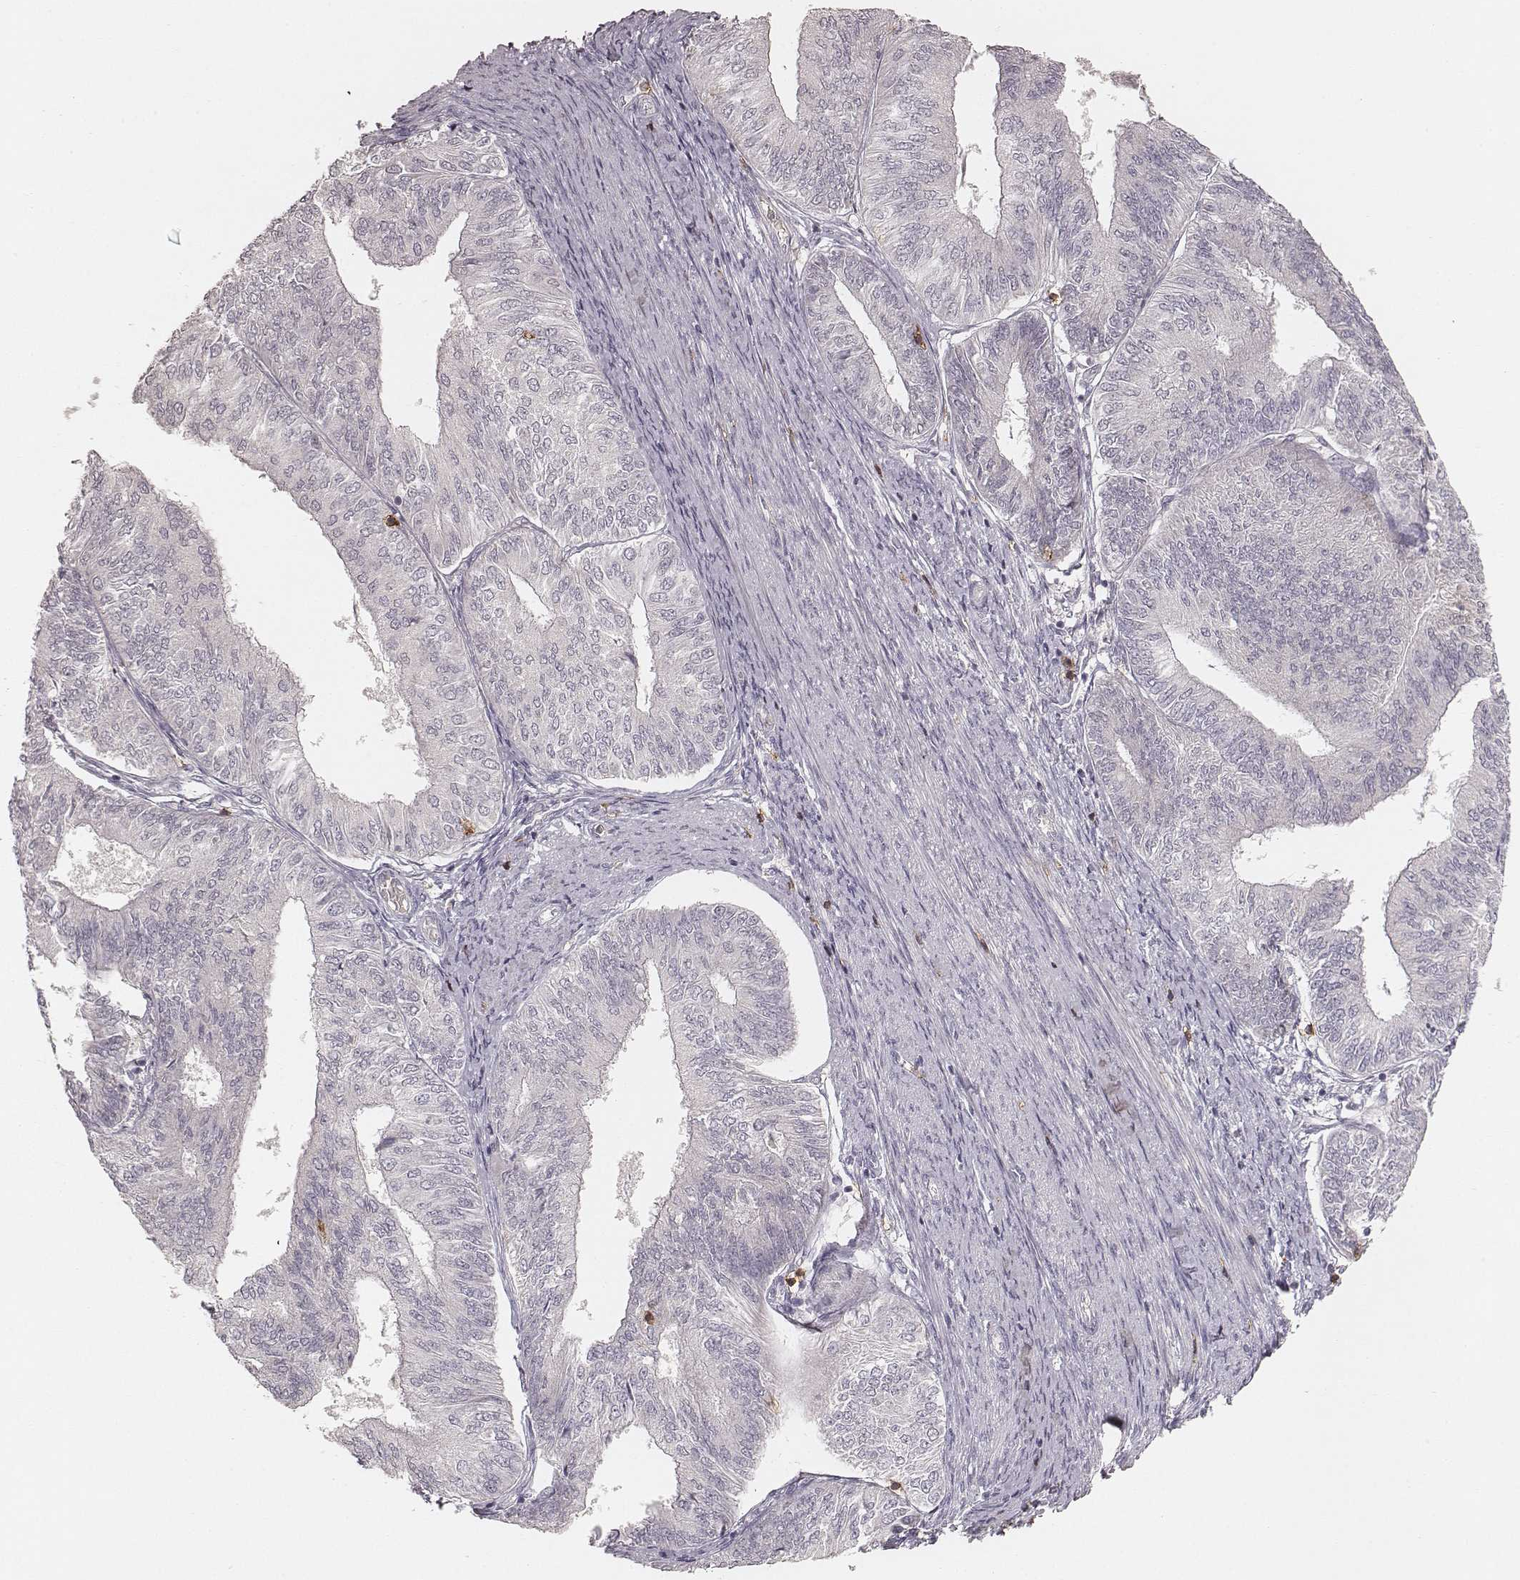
{"staining": {"intensity": "negative", "quantity": "none", "location": "none"}, "tissue": "endometrial cancer", "cell_type": "Tumor cells", "image_type": "cancer", "snomed": [{"axis": "morphology", "description": "Adenocarcinoma, NOS"}, {"axis": "topography", "description": "Endometrium"}], "caption": "This is an immunohistochemistry micrograph of adenocarcinoma (endometrial). There is no positivity in tumor cells.", "gene": "CD8A", "patient": {"sex": "female", "age": 58}}